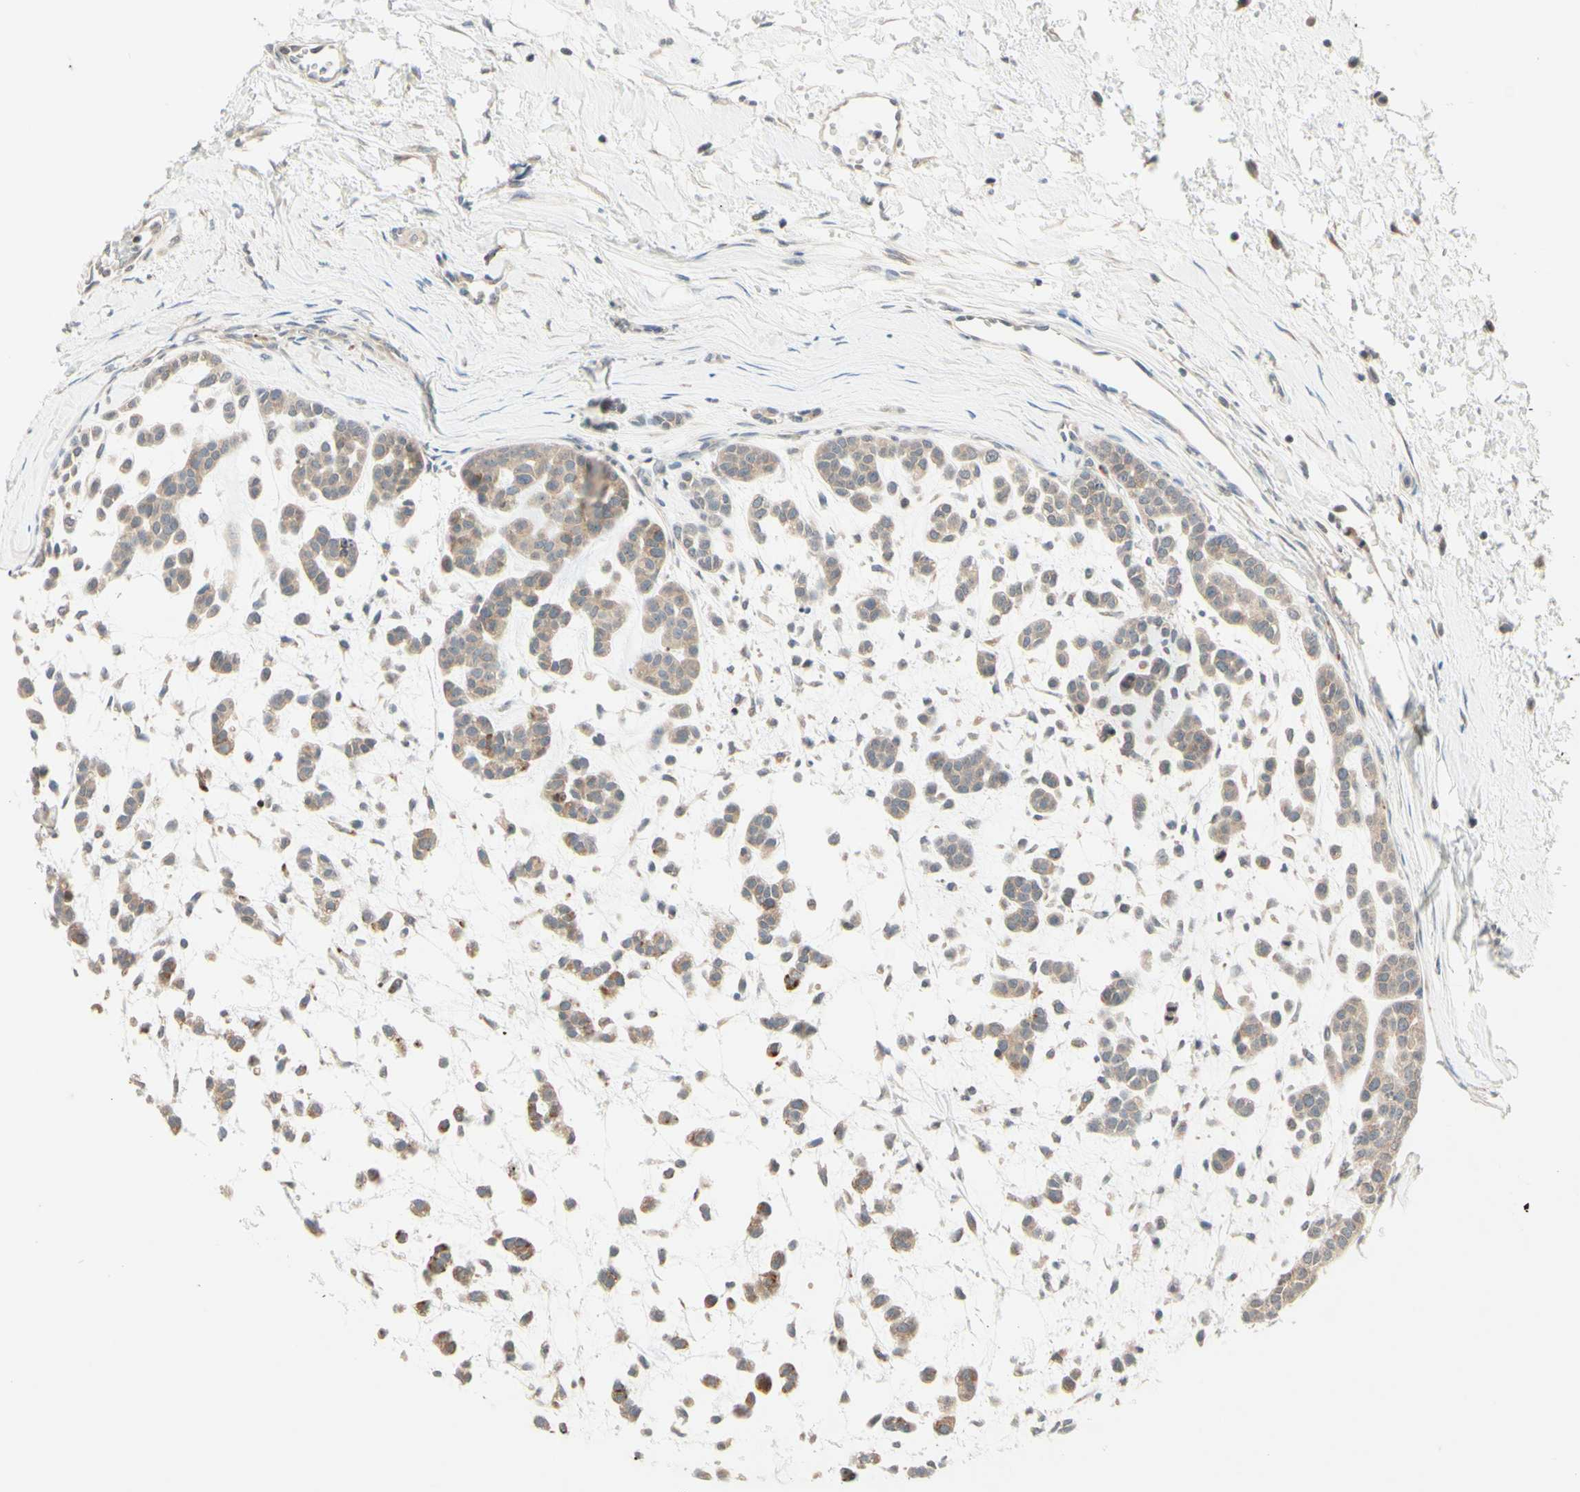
{"staining": {"intensity": "weak", "quantity": ">75%", "location": "cytoplasmic/membranous"}, "tissue": "head and neck cancer", "cell_type": "Tumor cells", "image_type": "cancer", "snomed": [{"axis": "morphology", "description": "Adenocarcinoma, NOS"}, {"axis": "morphology", "description": "Adenoma, NOS"}, {"axis": "topography", "description": "Head-Neck"}], "caption": "Tumor cells exhibit weak cytoplasmic/membranous expression in about >75% of cells in head and neck adenocarcinoma.", "gene": "ZW10", "patient": {"sex": "female", "age": 55}}